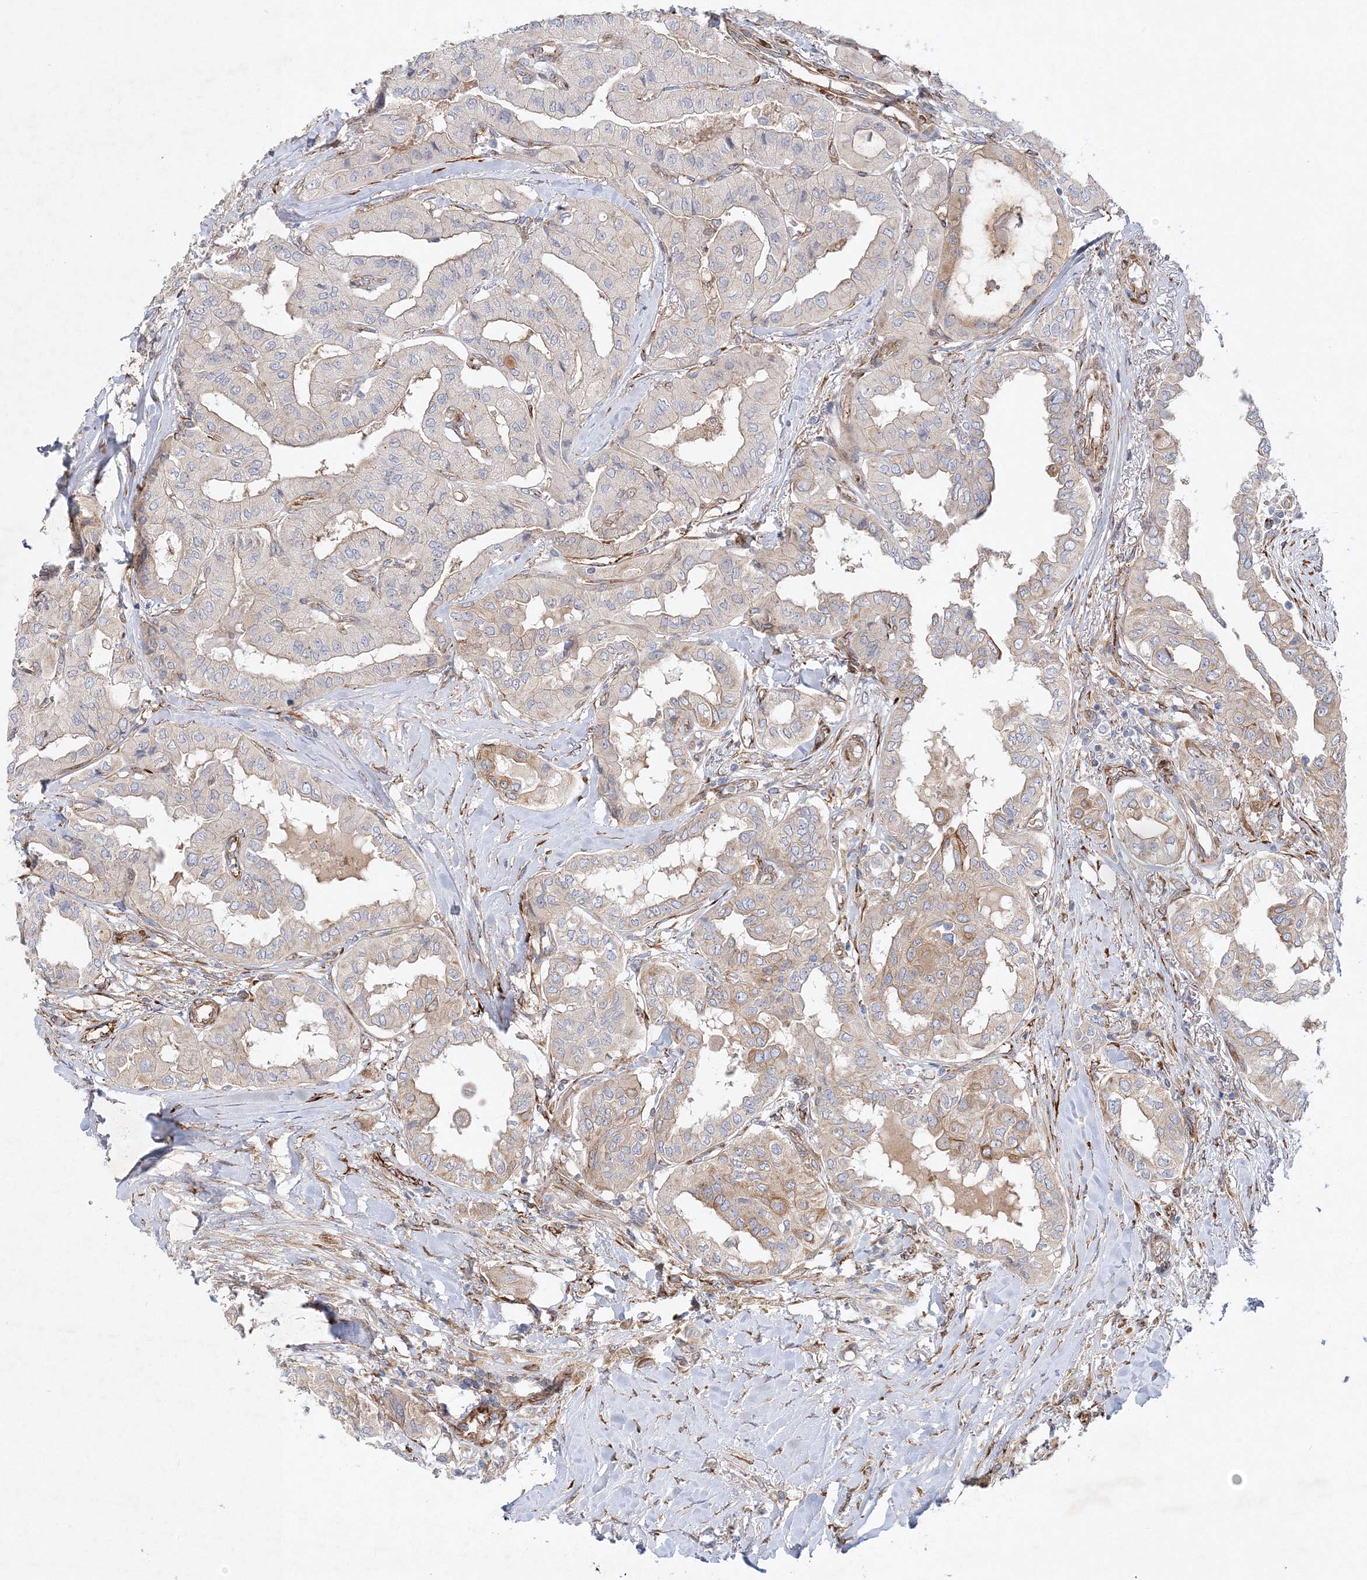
{"staining": {"intensity": "weak", "quantity": "25%-75%", "location": "cytoplasmic/membranous"}, "tissue": "thyroid cancer", "cell_type": "Tumor cells", "image_type": "cancer", "snomed": [{"axis": "morphology", "description": "Papillary adenocarcinoma, NOS"}, {"axis": "topography", "description": "Thyroid gland"}], "caption": "IHC (DAB (3,3'-diaminobenzidine)) staining of thyroid cancer (papillary adenocarcinoma) shows weak cytoplasmic/membranous protein expression in about 25%-75% of tumor cells.", "gene": "ZFYVE16", "patient": {"sex": "female", "age": 59}}